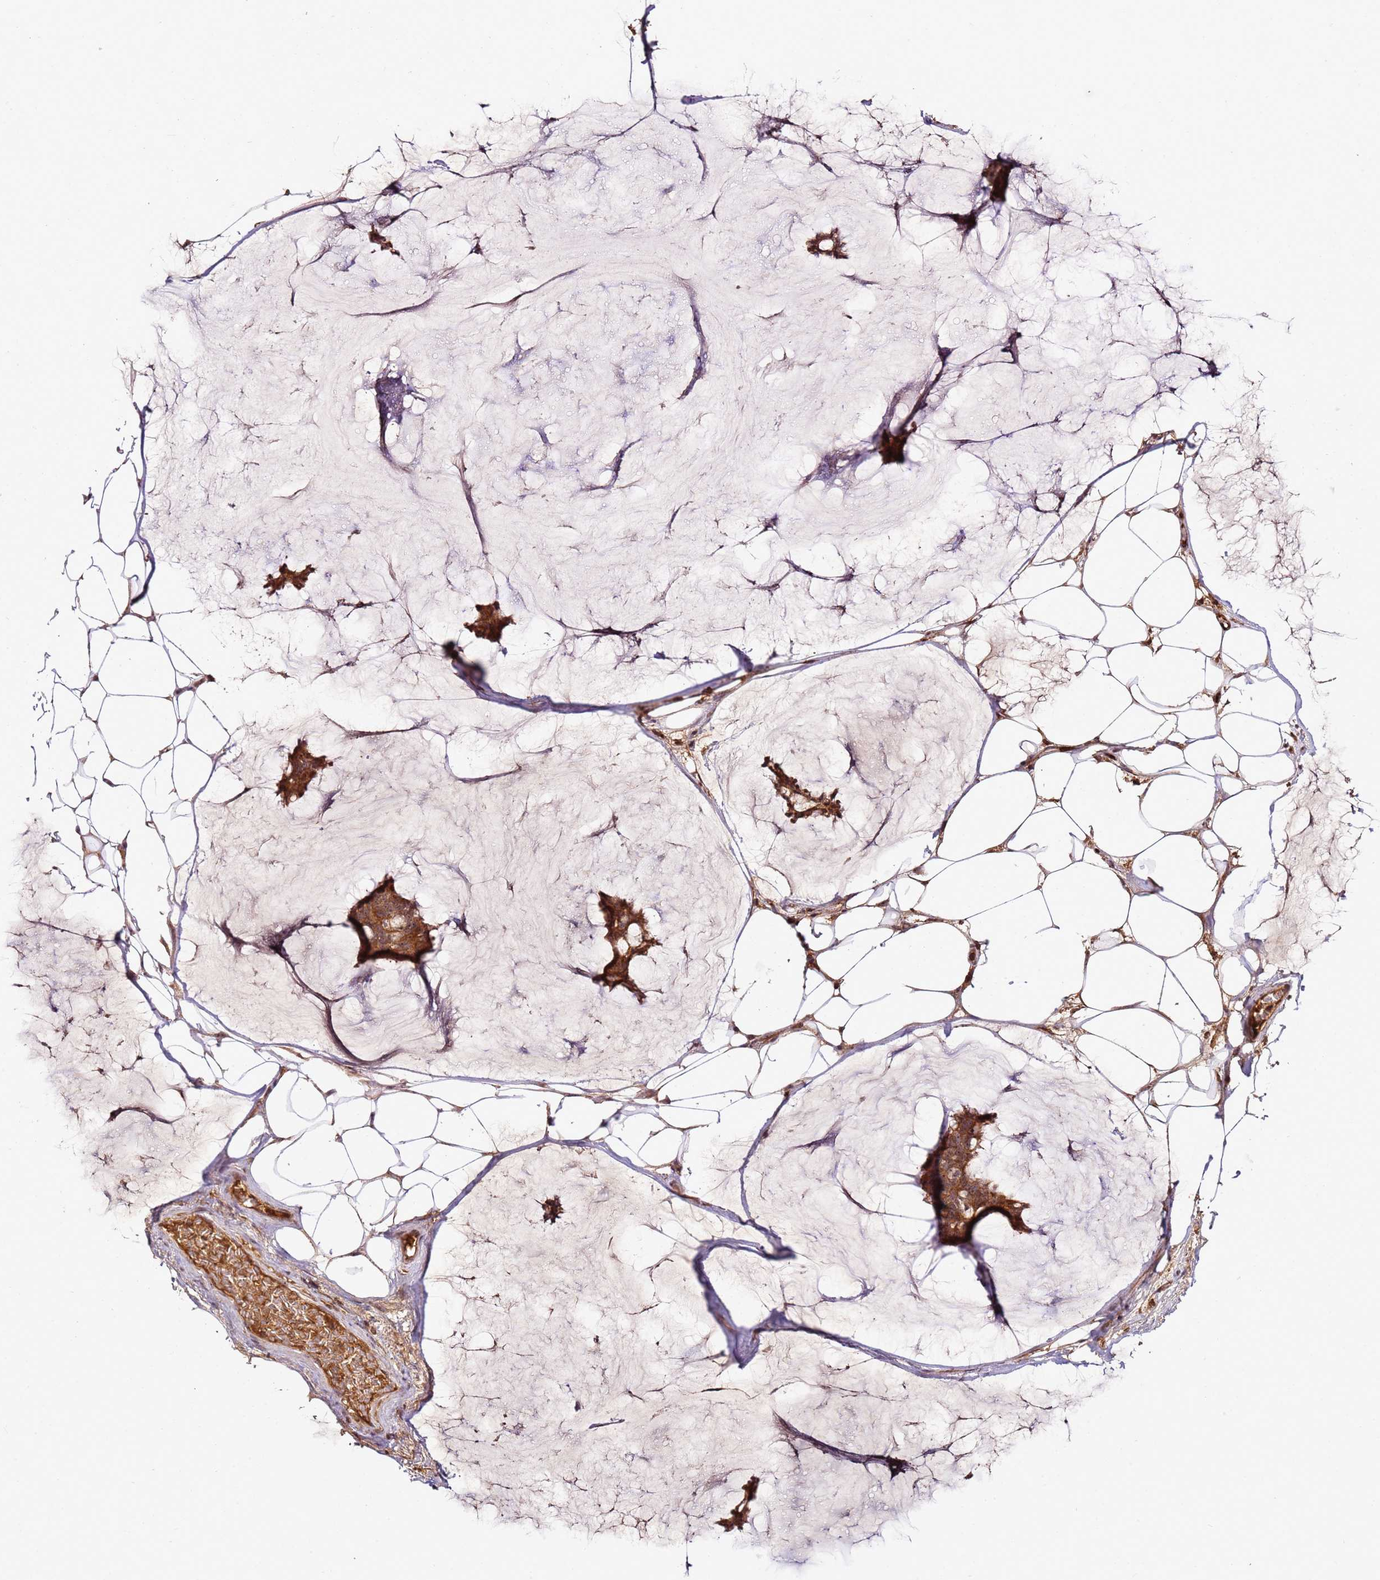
{"staining": {"intensity": "moderate", "quantity": ">75%", "location": "cytoplasmic/membranous,nuclear"}, "tissue": "breast cancer", "cell_type": "Tumor cells", "image_type": "cancer", "snomed": [{"axis": "morphology", "description": "Duct carcinoma"}, {"axis": "topography", "description": "Breast"}], "caption": "A medium amount of moderate cytoplasmic/membranous and nuclear positivity is appreciated in approximately >75% of tumor cells in breast invasive ductal carcinoma tissue.", "gene": "DDX27", "patient": {"sex": "female", "age": 93}}